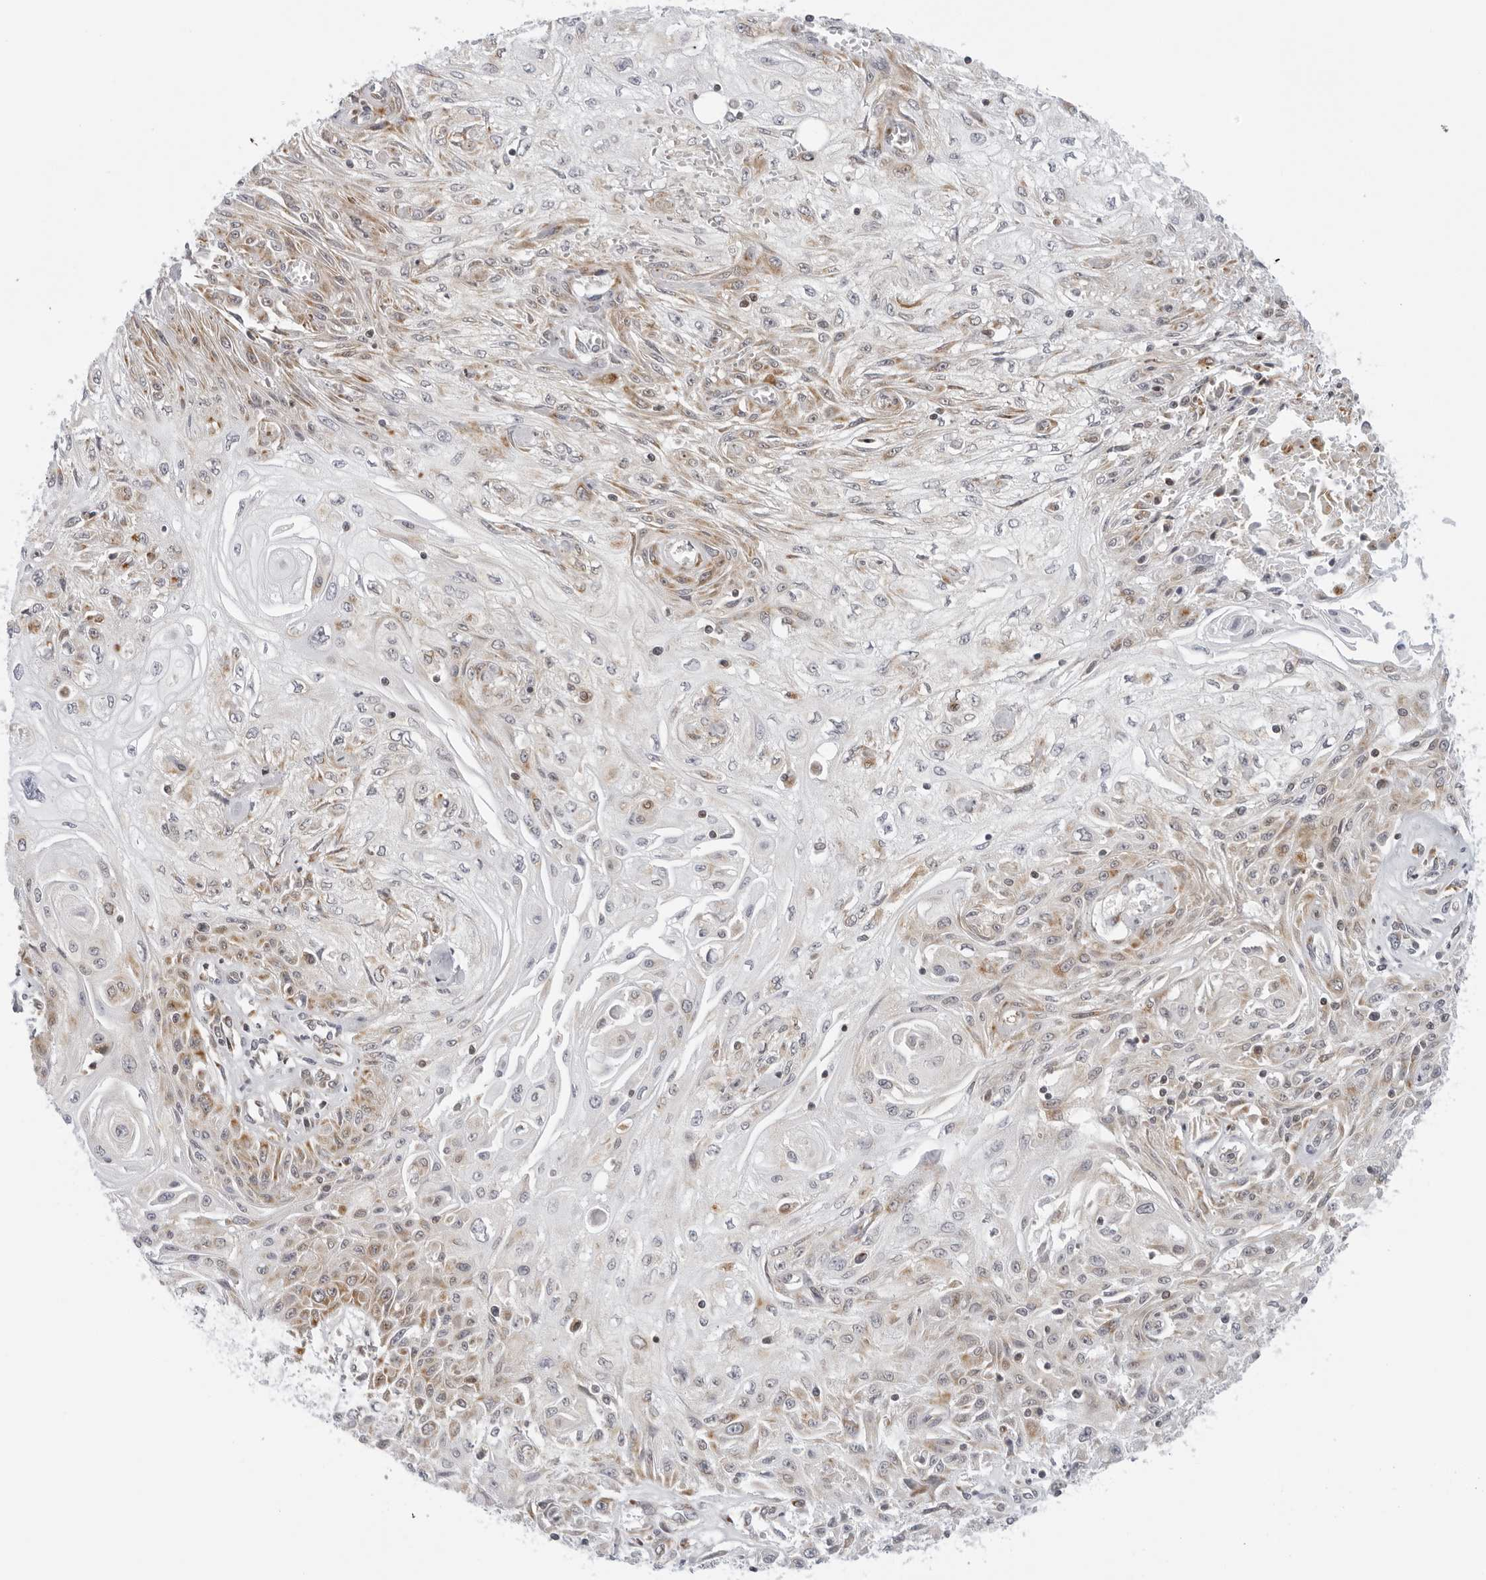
{"staining": {"intensity": "moderate", "quantity": "25%-75%", "location": "cytoplasmic/membranous"}, "tissue": "skin cancer", "cell_type": "Tumor cells", "image_type": "cancer", "snomed": [{"axis": "morphology", "description": "Squamous cell carcinoma, NOS"}, {"axis": "morphology", "description": "Squamous cell carcinoma, metastatic, NOS"}, {"axis": "topography", "description": "Skin"}, {"axis": "topography", "description": "Lymph node"}], "caption": "Brown immunohistochemical staining in human skin squamous cell carcinoma shows moderate cytoplasmic/membranous staining in approximately 25%-75% of tumor cells.", "gene": "CIART", "patient": {"sex": "male", "age": 75}}